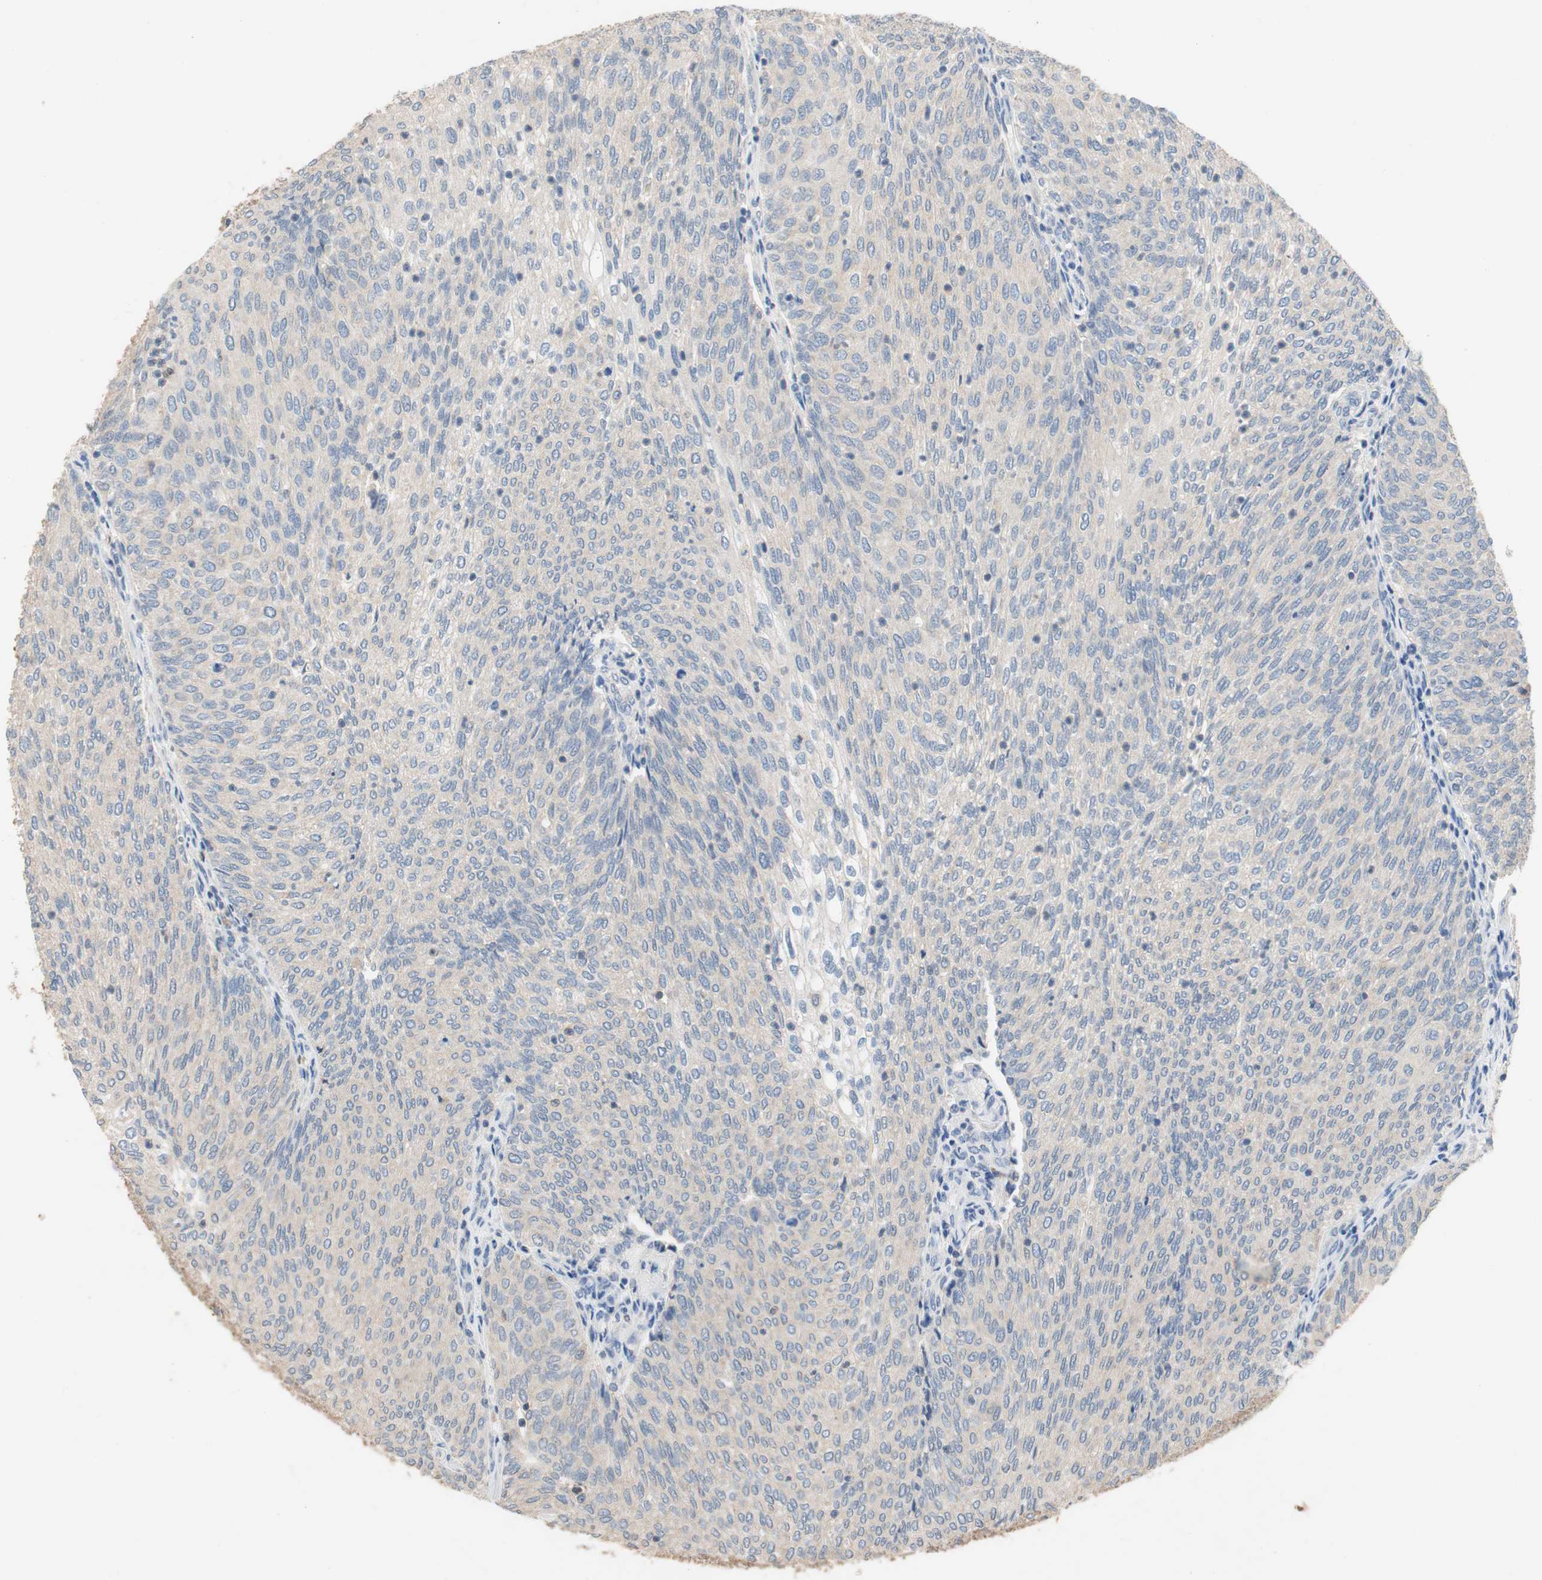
{"staining": {"intensity": "weak", "quantity": ">75%", "location": "cytoplasmic/membranous"}, "tissue": "urothelial cancer", "cell_type": "Tumor cells", "image_type": "cancer", "snomed": [{"axis": "morphology", "description": "Urothelial carcinoma, Low grade"}, {"axis": "topography", "description": "Urinary bladder"}], "caption": "Human urothelial cancer stained with a protein marker demonstrates weak staining in tumor cells.", "gene": "ADAP1", "patient": {"sex": "female", "age": 79}}